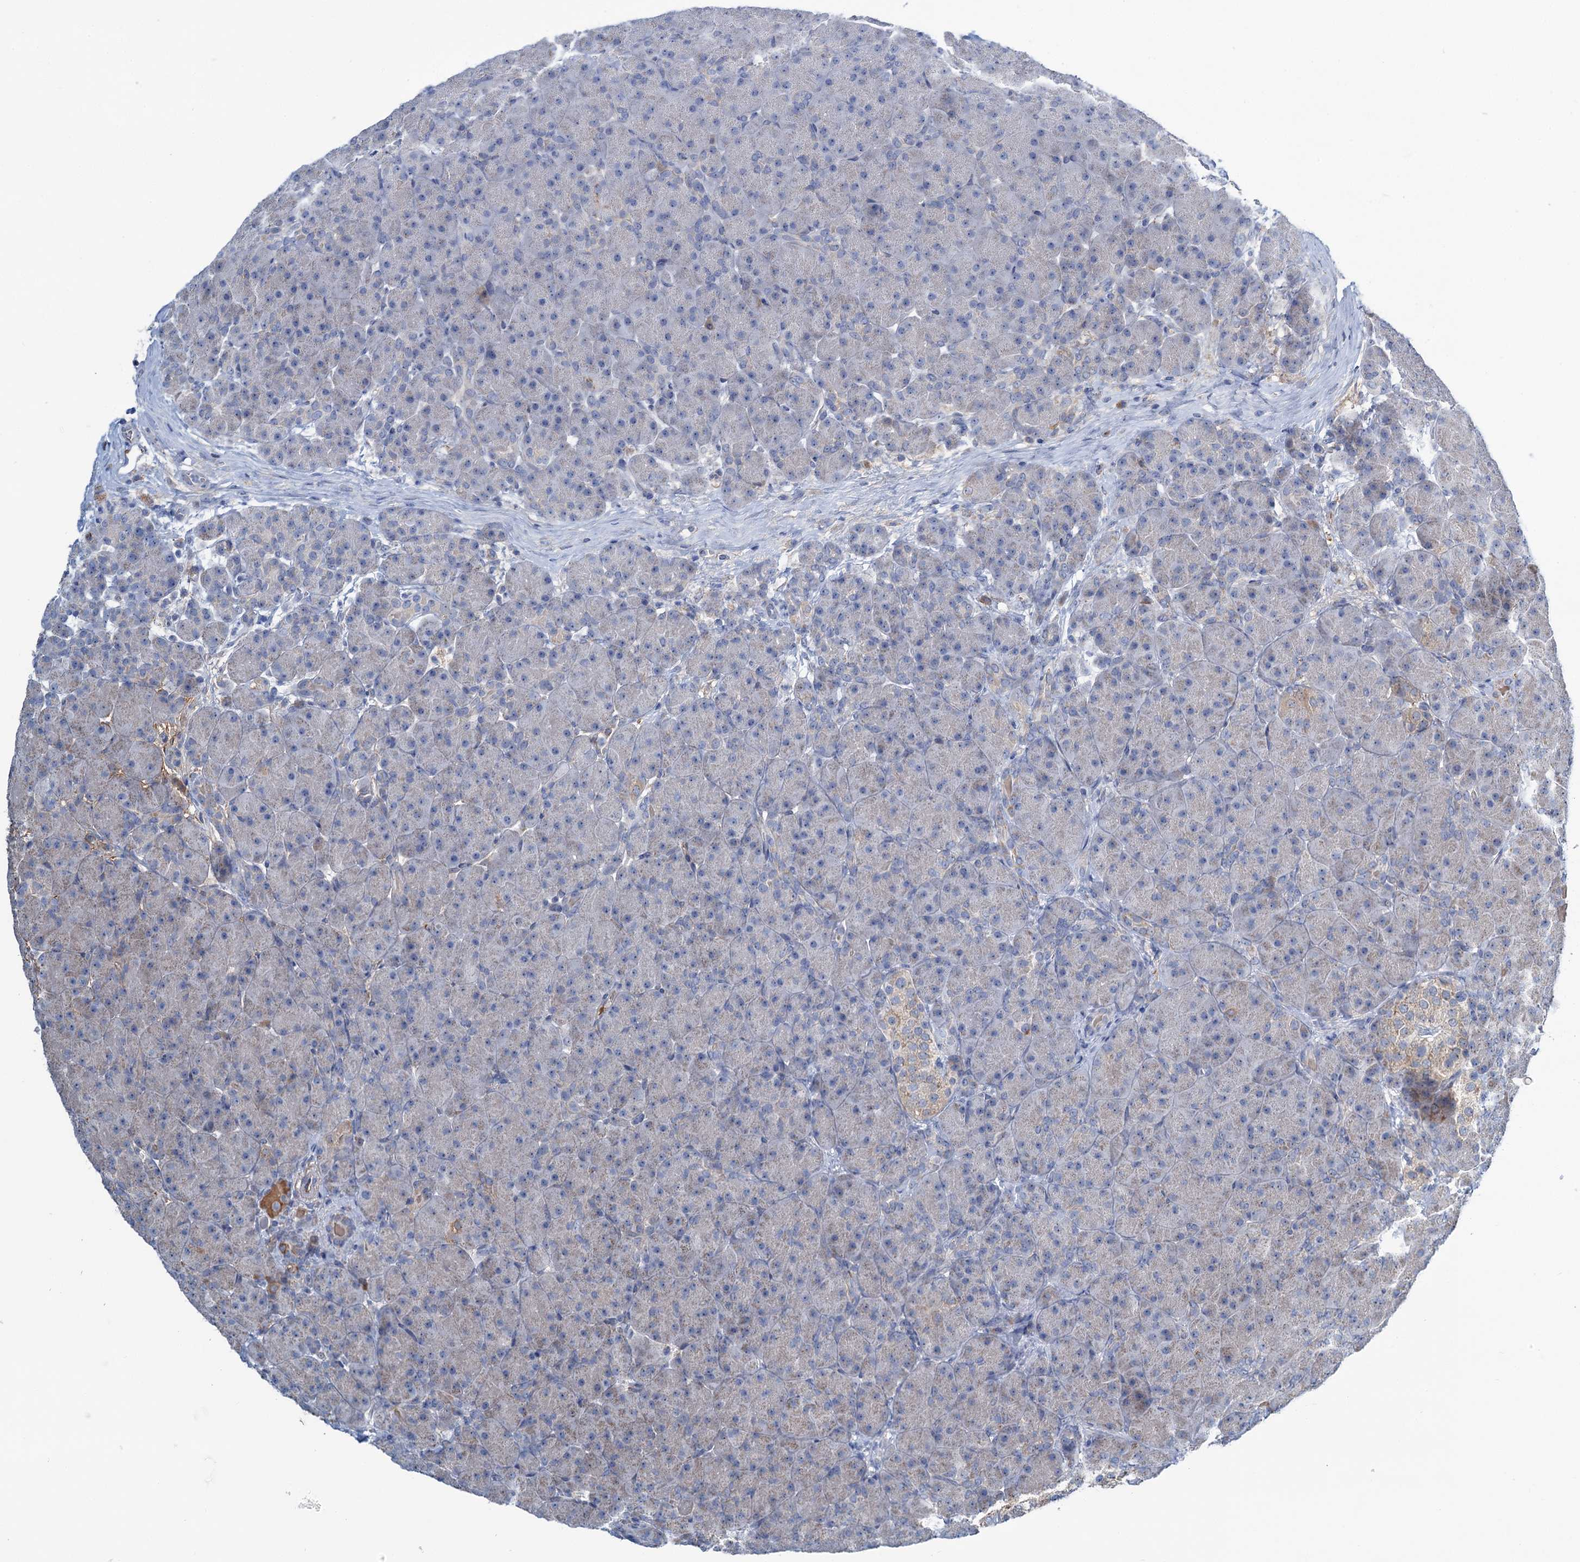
{"staining": {"intensity": "negative", "quantity": "none", "location": "none"}, "tissue": "pancreas", "cell_type": "Exocrine glandular cells", "image_type": "normal", "snomed": [{"axis": "morphology", "description": "Normal tissue, NOS"}, {"axis": "topography", "description": "Pancreas"}], "caption": "DAB immunohistochemical staining of normal human pancreas displays no significant expression in exocrine glandular cells.", "gene": "LPIN1", "patient": {"sex": "male", "age": 66}}